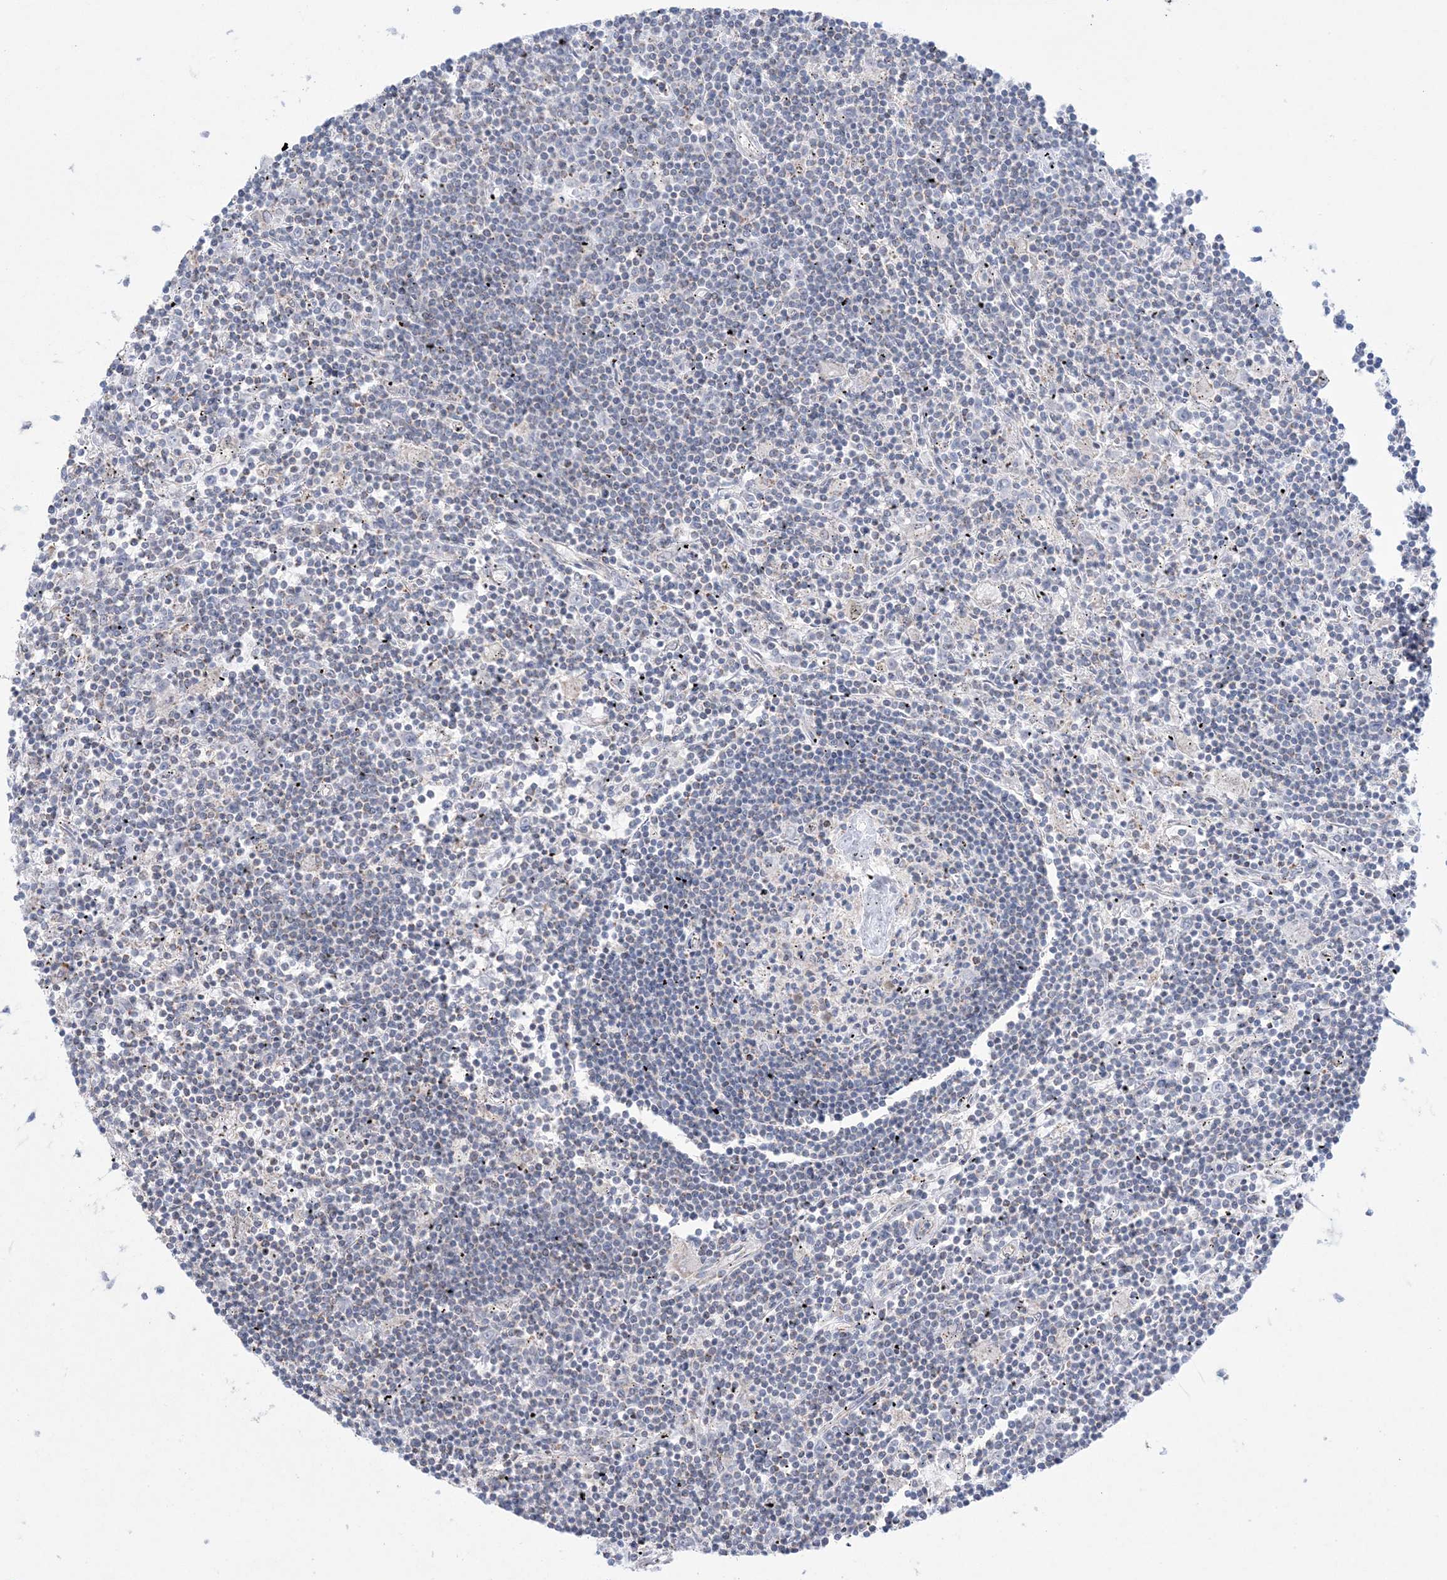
{"staining": {"intensity": "negative", "quantity": "none", "location": "none"}, "tissue": "lymphoma", "cell_type": "Tumor cells", "image_type": "cancer", "snomed": [{"axis": "morphology", "description": "Malignant lymphoma, non-Hodgkin's type, Low grade"}, {"axis": "topography", "description": "Spleen"}], "caption": "High power microscopy image of an immunohistochemistry (IHC) image of low-grade malignant lymphoma, non-Hodgkin's type, revealing no significant expression in tumor cells.", "gene": "KCTD6", "patient": {"sex": "male", "age": 76}}